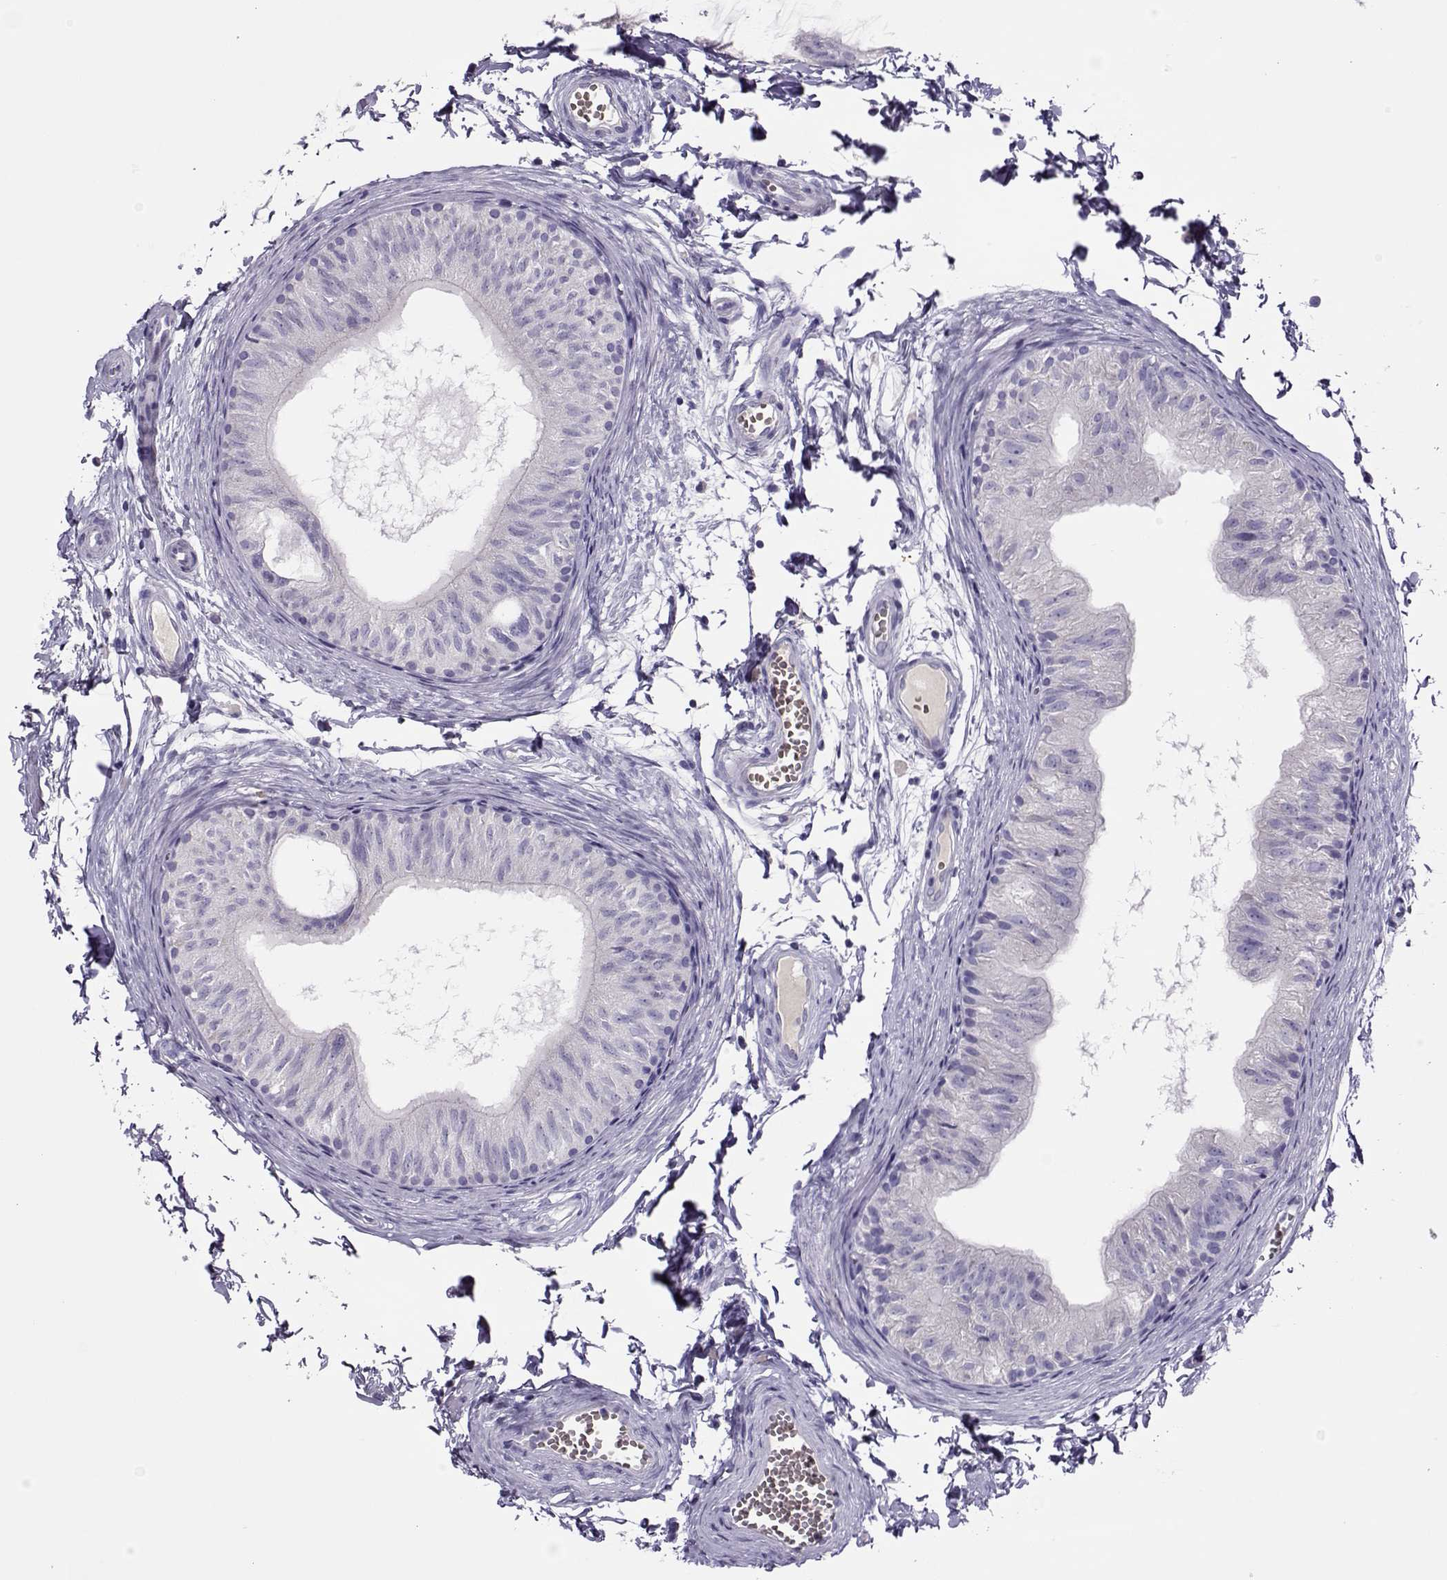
{"staining": {"intensity": "negative", "quantity": "none", "location": "none"}, "tissue": "epididymis", "cell_type": "Glandular cells", "image_type": "normal", "snomed": [{"axis": "morphology", "description": "Normal tissue, NOS"}, {"axis": "topography", "description": "Epididymis"}], "caption": "A micrograph of epididymis stained for a protein reveals no brown staining in glandular cells.", "gene": "LINGO1", "patient": {"sex": "male", "age": 22}}